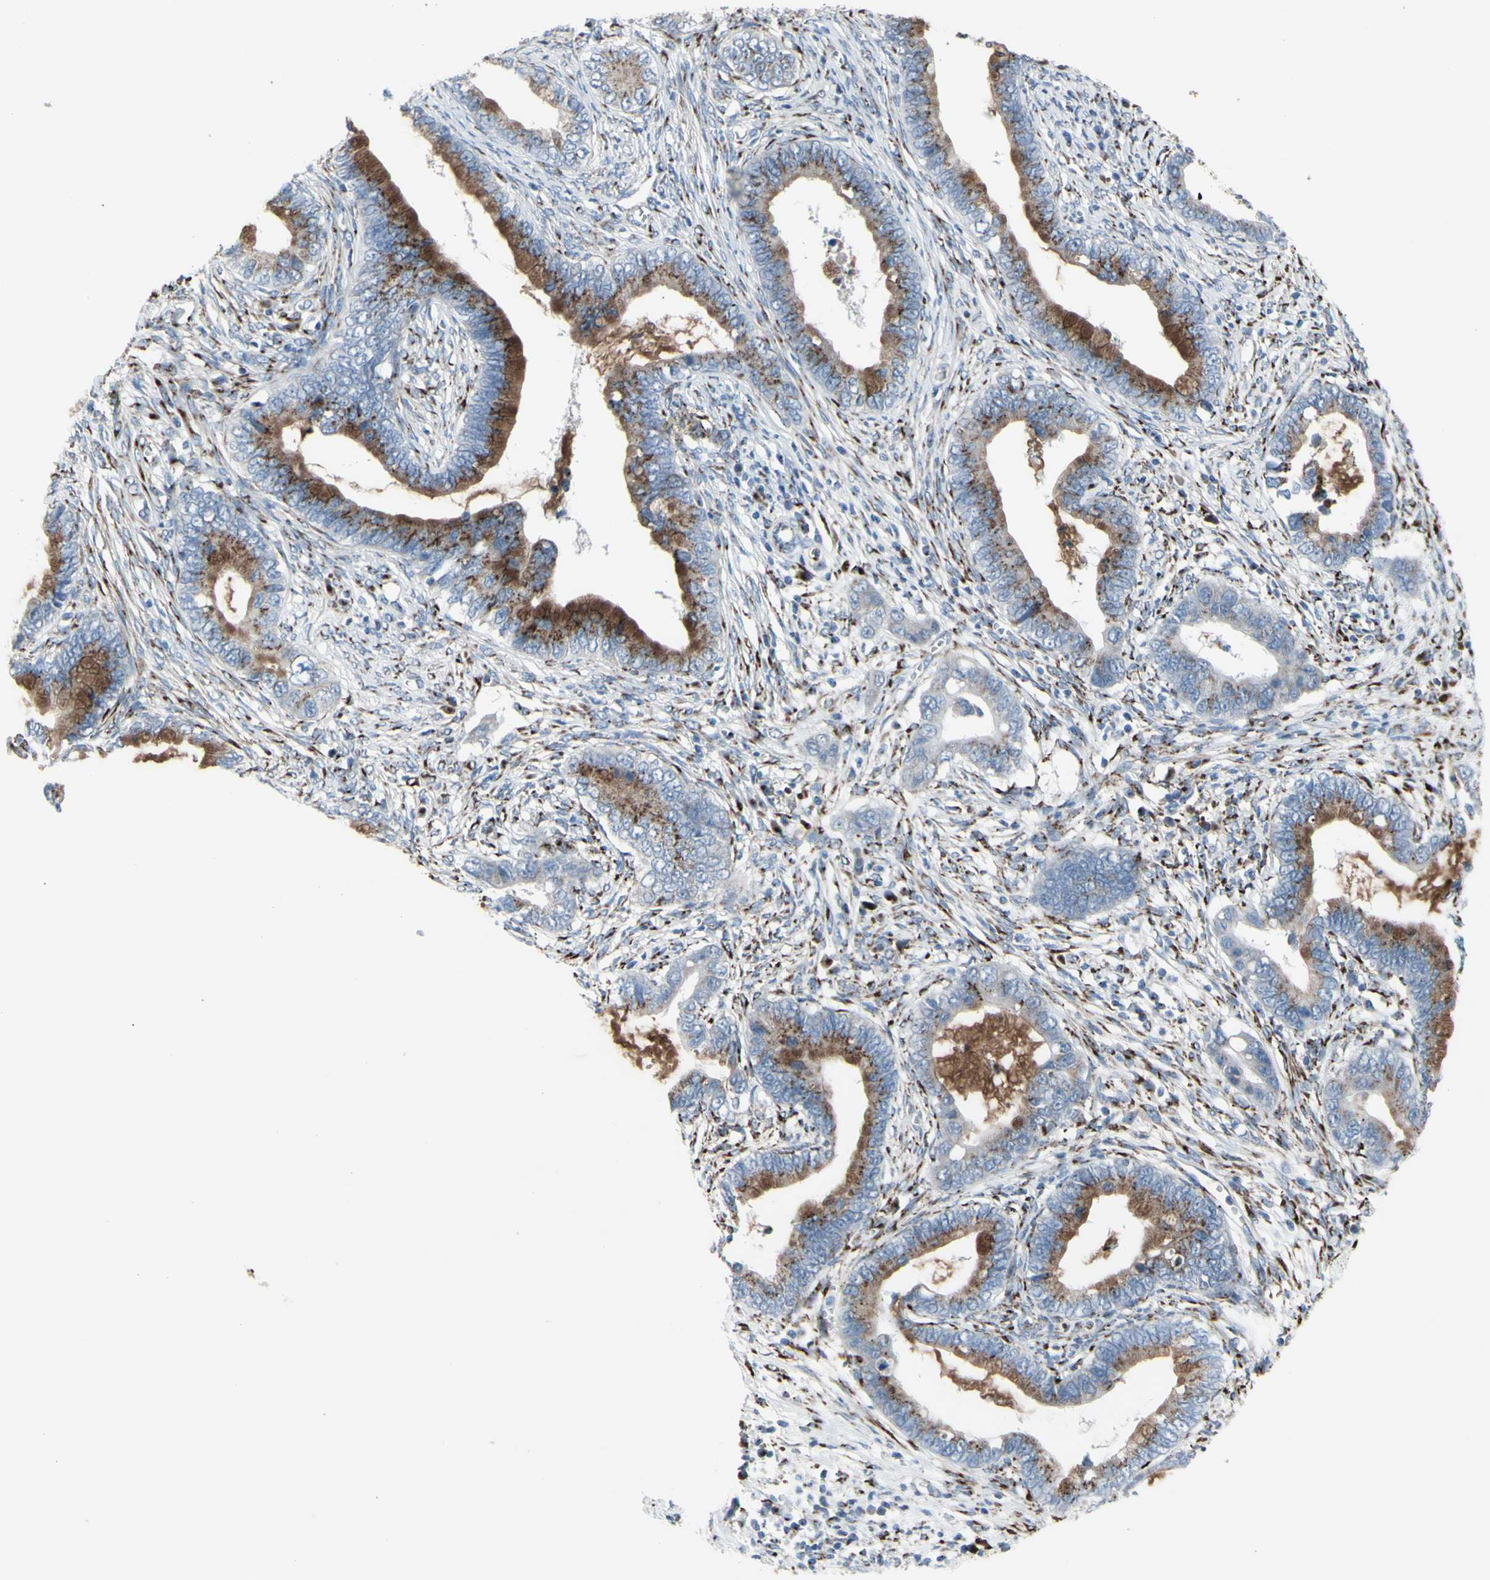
{"staining": {"intensity": "strong", "quantity": ">75%", "location": "cytoplasmic/membranous"}, "tissue": "cervical cancer", "cell_type": "Tumor cells", "image_type": "cancer", "snomed": [{"axis": "morphology", "description": "Adenocarcinoma, NOS"}, {"axis": "topography", "description": "Cervix"}], "caption": "Tumor cells exhibit high levels of strong cytoplasmic/membranous staining in about >75% of cells in cervical adenocarcinoma.", "gene": "GLG1", "patient": {"sex": "female", "age": 44}}